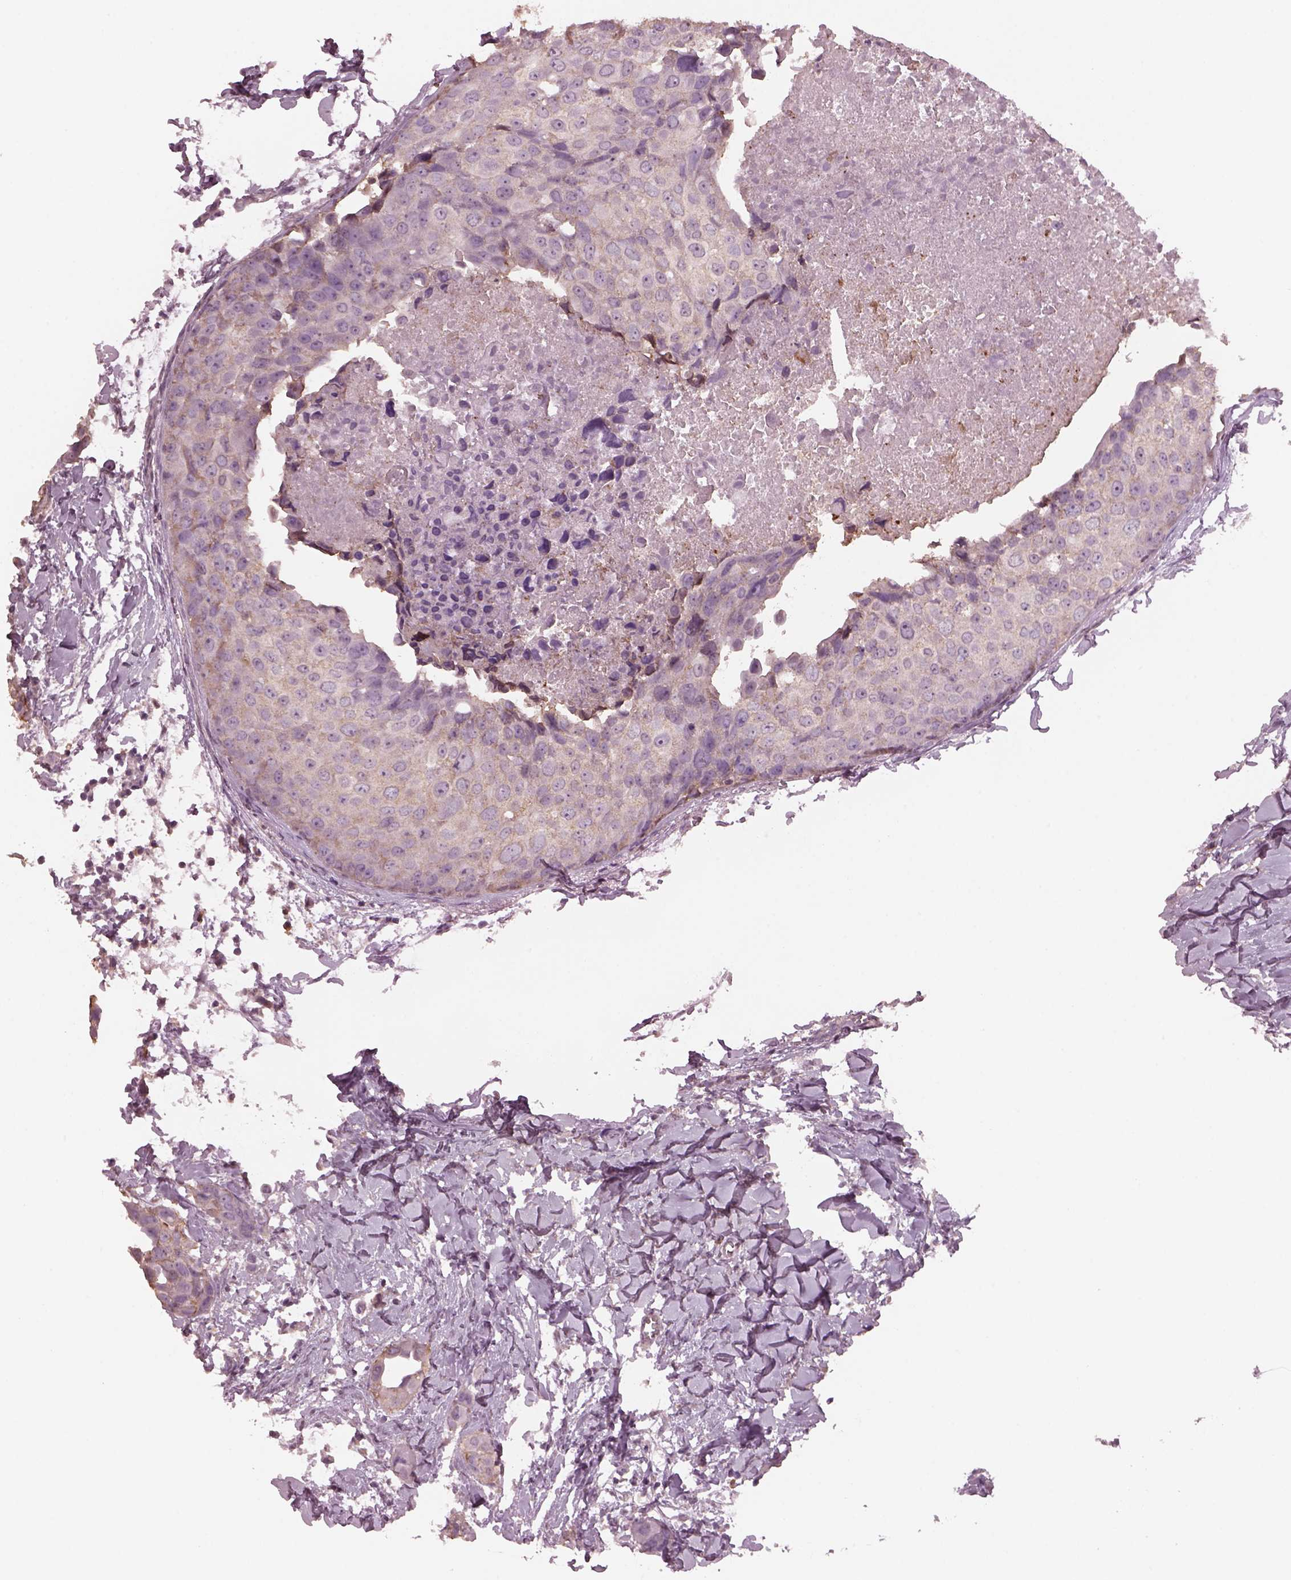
{"staining": {"intensity": "weak", "quantity": "25%-75%", "location": "cytoplasmic/membranous"}, "tissue": "breast cancer", "cell_type": "Tumor cells", "image_type": "cancer", "snomed": [{"axis": "morphology", "description": "Duct carcinoma"}, {"axis": "topography", "description": "Breast"}], "caption": "Immunohistochemical staining of human breast cancer reveals low levels of weak cytoplasmic/membranous positivity in approximately 25%-75% of tumor cells. (brown staining indicates protein expression, while blue staining denotes nuclei).", "gene": "SRI", "patient": {"sex": "female", "age": 38}}